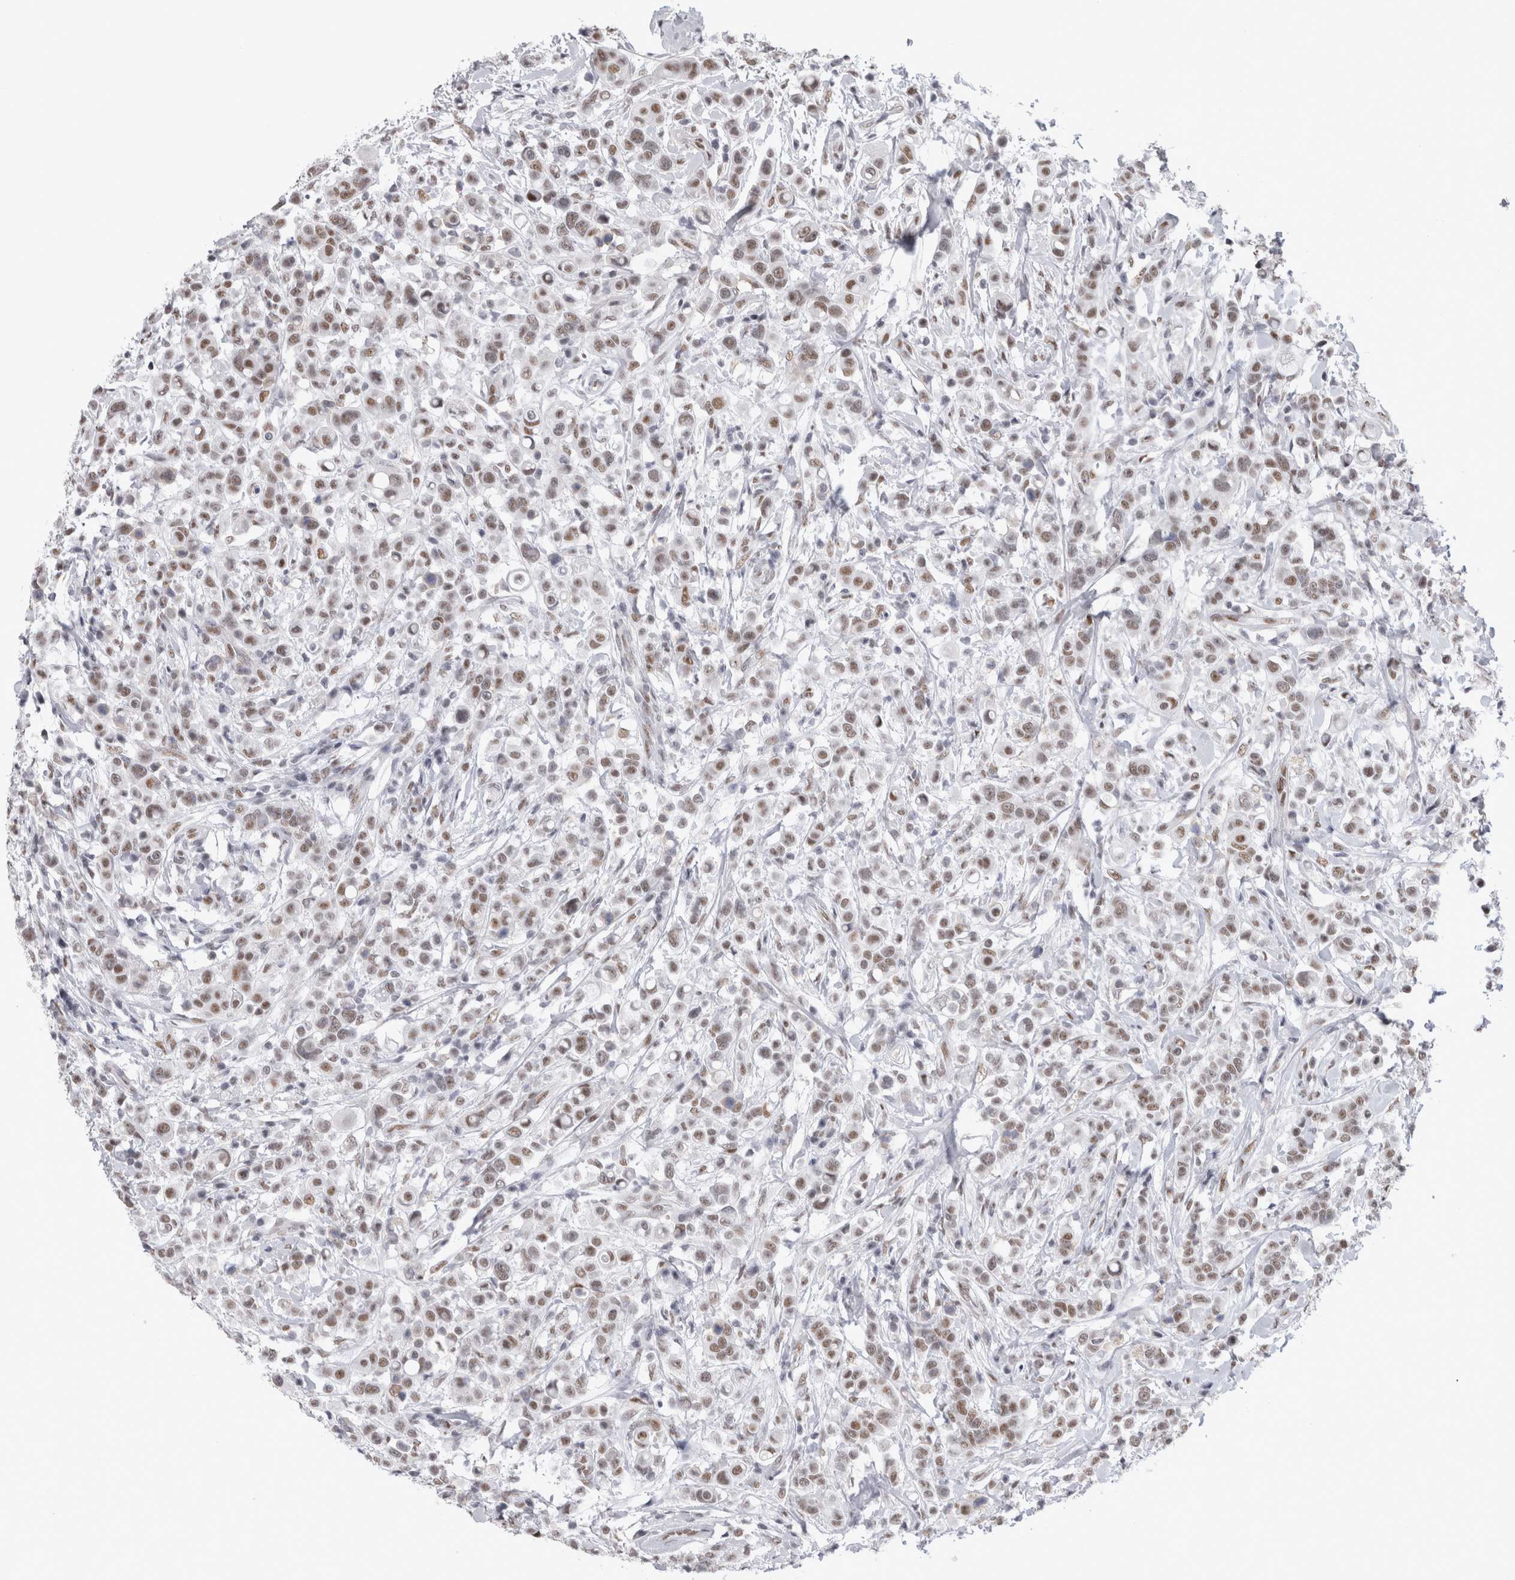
{"staining": {"intensity": "moderate", "quantity": ">75%", "location": "nuclear"}, "tissue": "breast cancer", "cell_type": "Tumor cells", "image_type": "cancer", "snomed": [{"axis": "morphology", "description": "Duct carcinoma"}, {"axis": "topography", "description": "Breast"}], "caption": "Immunohistochemical staining of human breast cancer (invasive ductal carcinoma) displays medium levels of moderate nuclear protein positivity in about >75% of tumor cells.", "gene": "API5", "patient": {"sex": "female", "age": 27}}